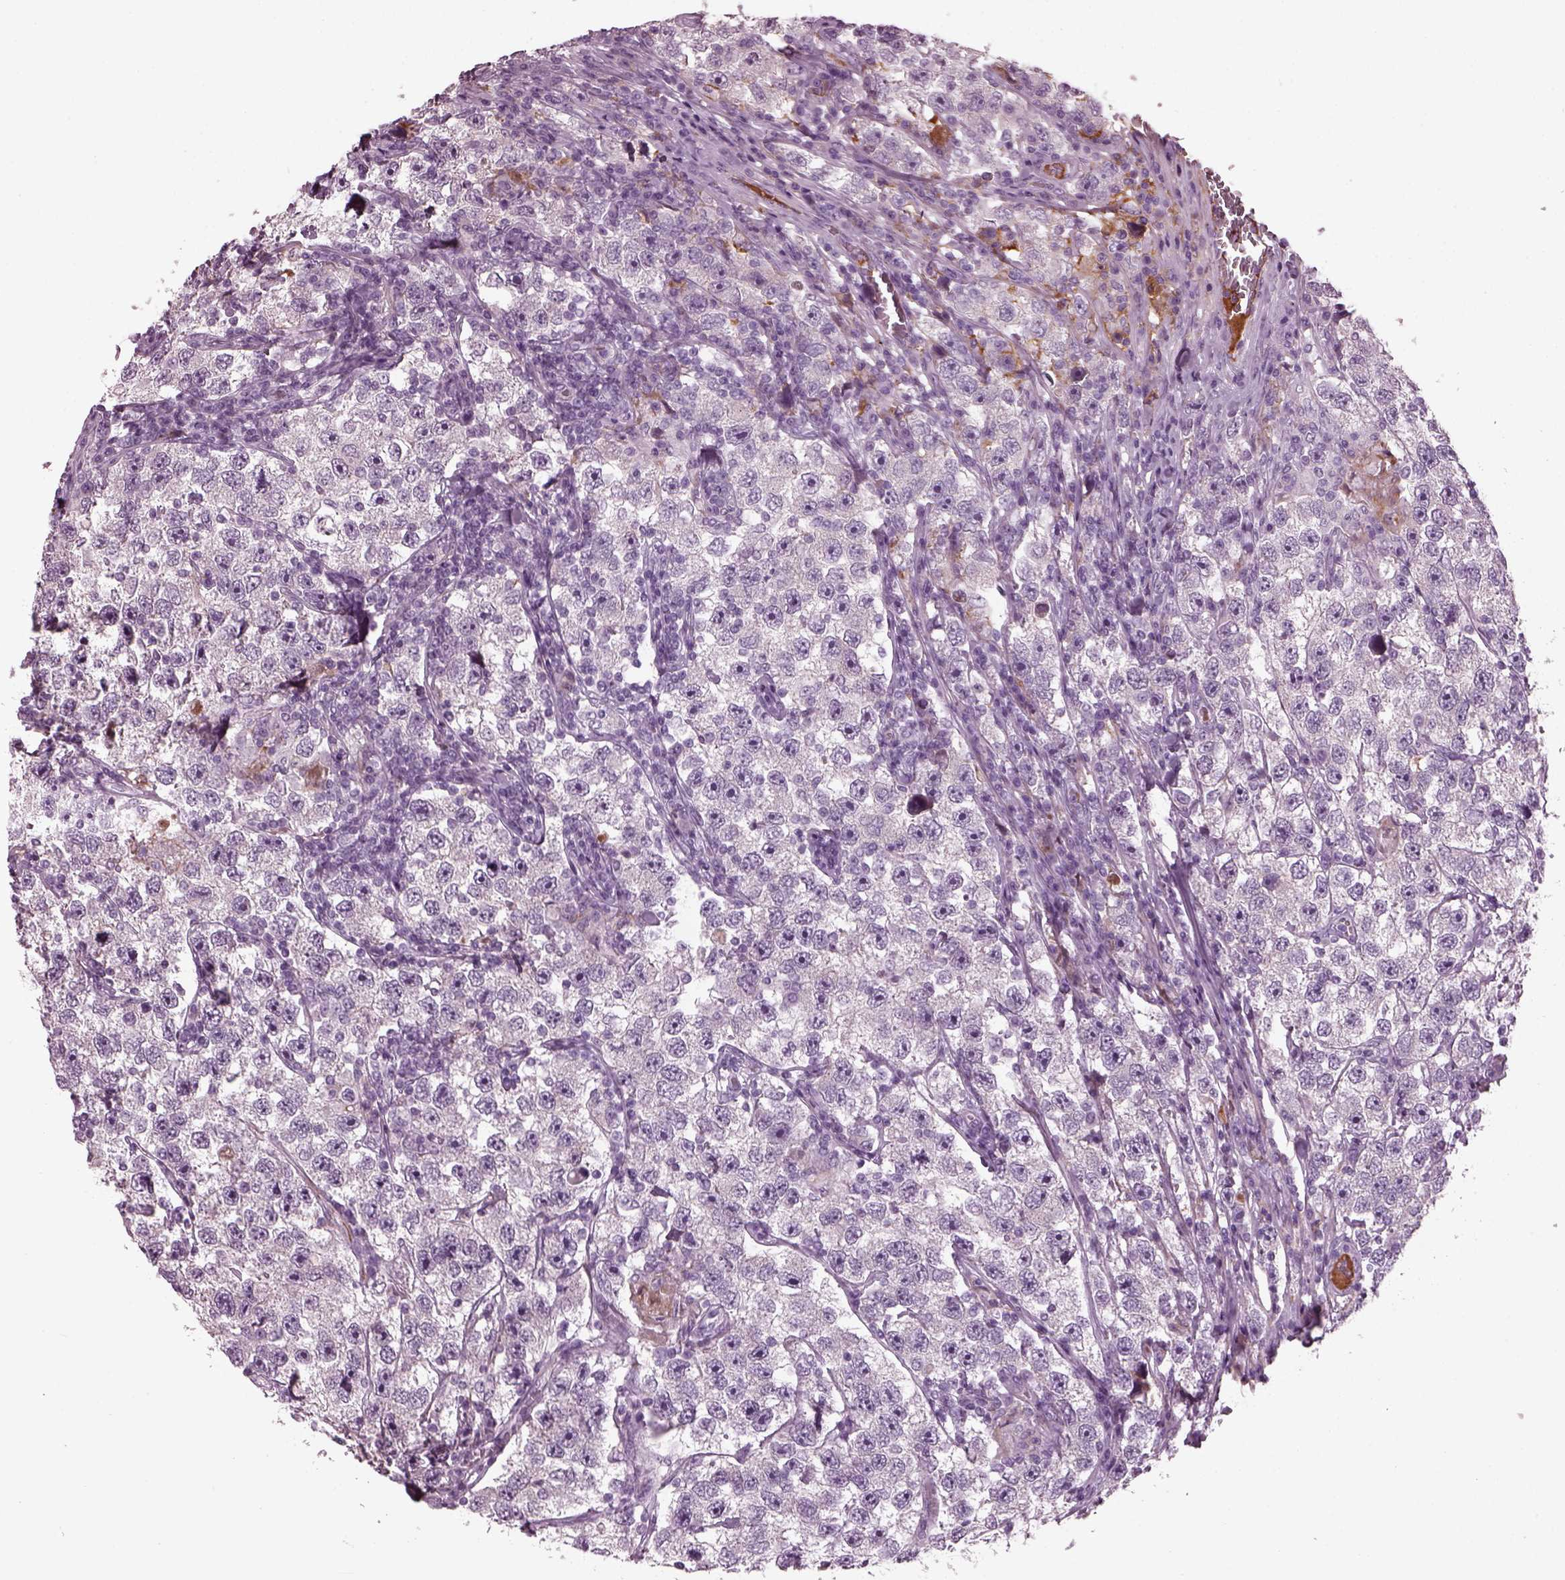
{"staining": {"intensity": "negative", "quantity": "none", "location": "none"}, "tissue": "testis cancer", "cell_type": "Tumor cells", "image_type": "cancer", "snomed": [{"axis": "morphology", "description": "Seminoma, NOS"}, {"axis": "topography", "description": "Testis"}], "caption": "The photomicrograph demonstrates no significant staining in tumor cells of testis cancer.", "gene": "DPYSL5", "patient": {"sex": "male", "age": 26}}